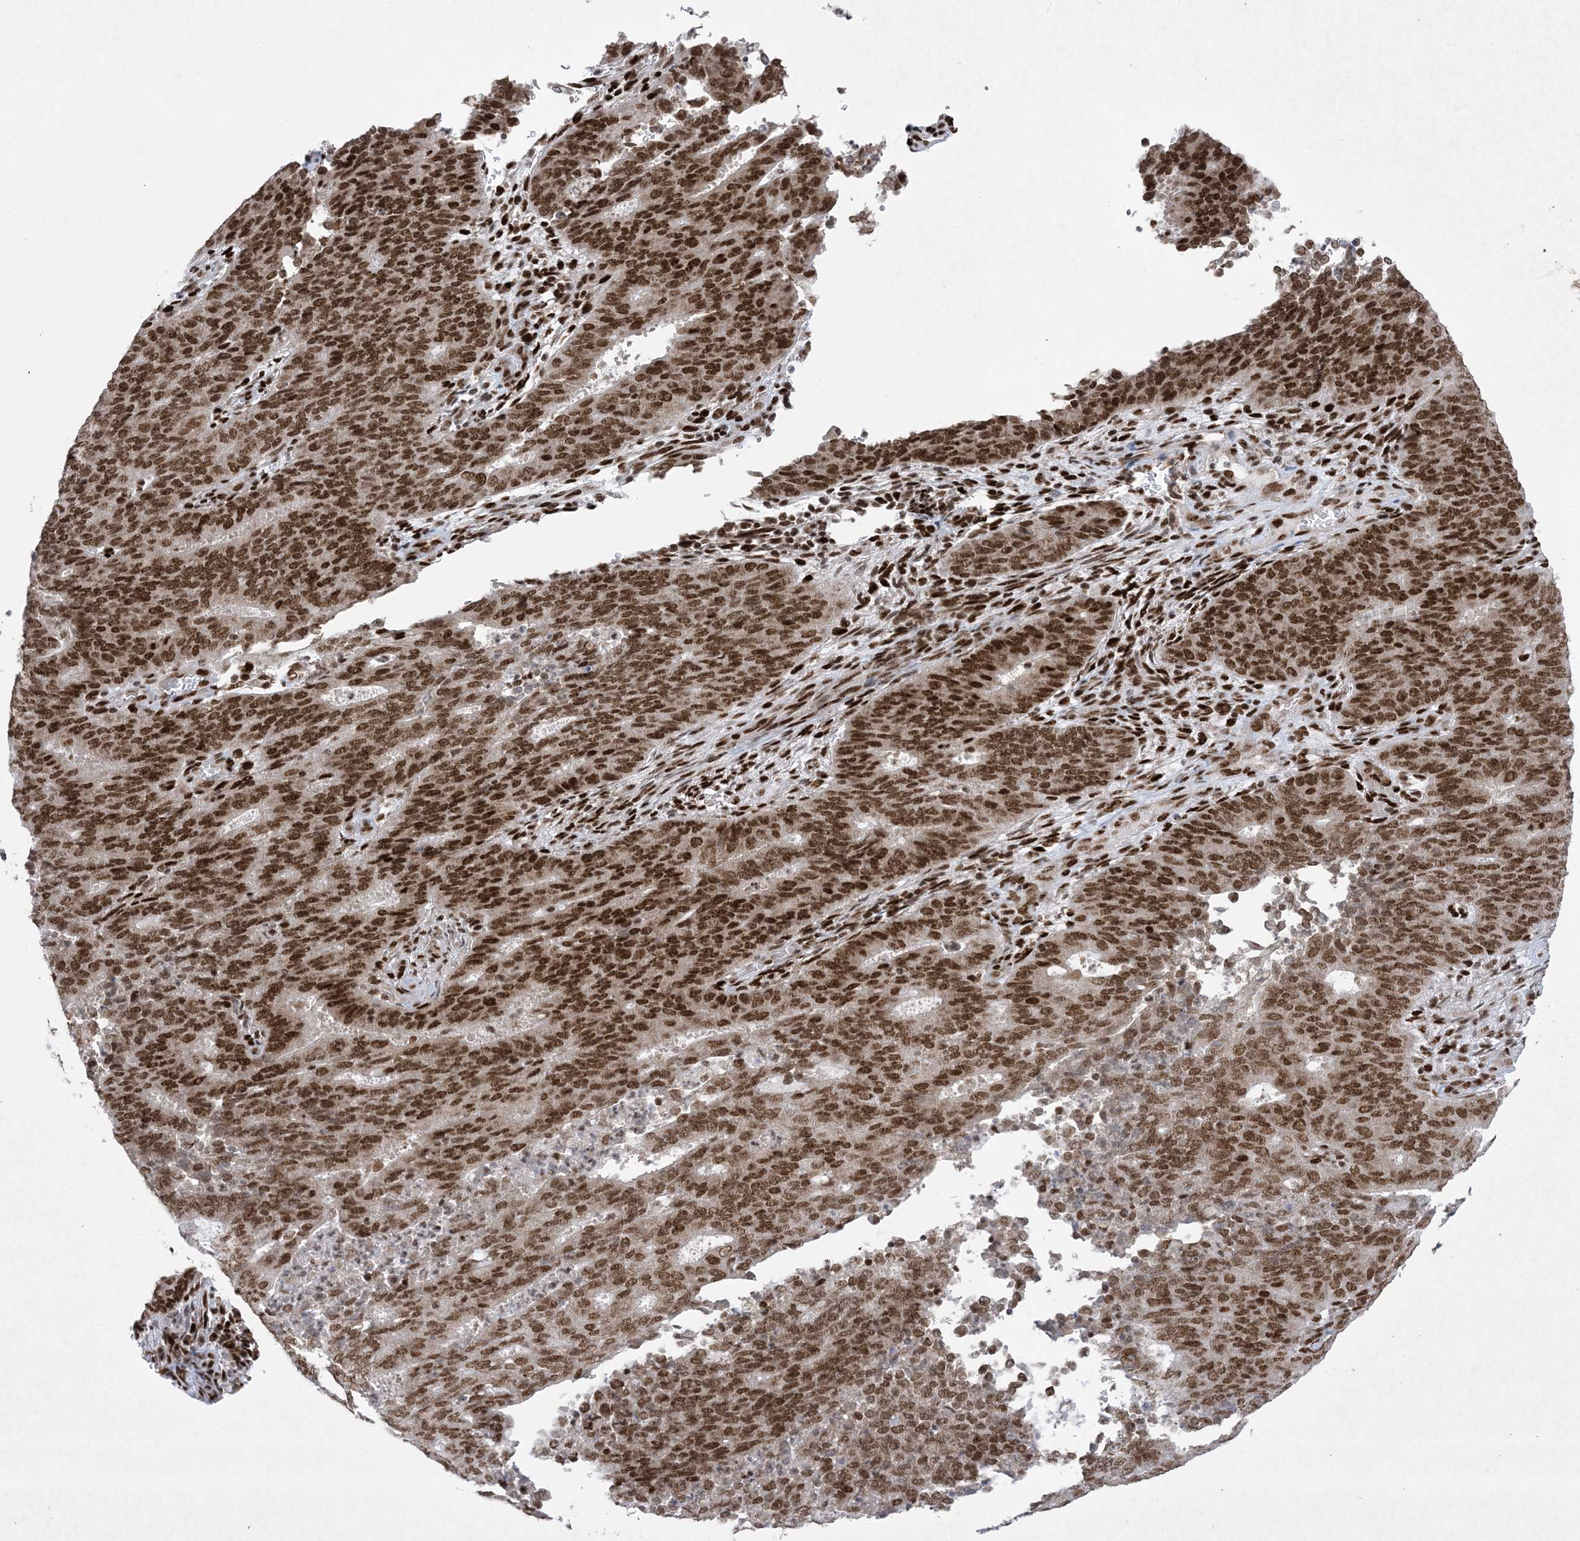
{"staining": {"intensity": "strong", "quantity": ">75%", "location": "nuclear"}, "tissue": "cervical cancer", "cell_type": "Tumor cells", "image_type": "cancer", "snomed": [{"axis": "morphology", "description": "Adenocarcinoma, NOS"}, {"axis": "topography", "description": "Cervix"}], "caption": "Immunohistochemistry micrograph of human adenocarcinoma (cervical) stained for a protein (brown), which exhibits high levels of strong nuclear expression in about >75% of tumor cells.", "gene": "PKNOX2", "patient": {"sex": "female", "age": 44}}